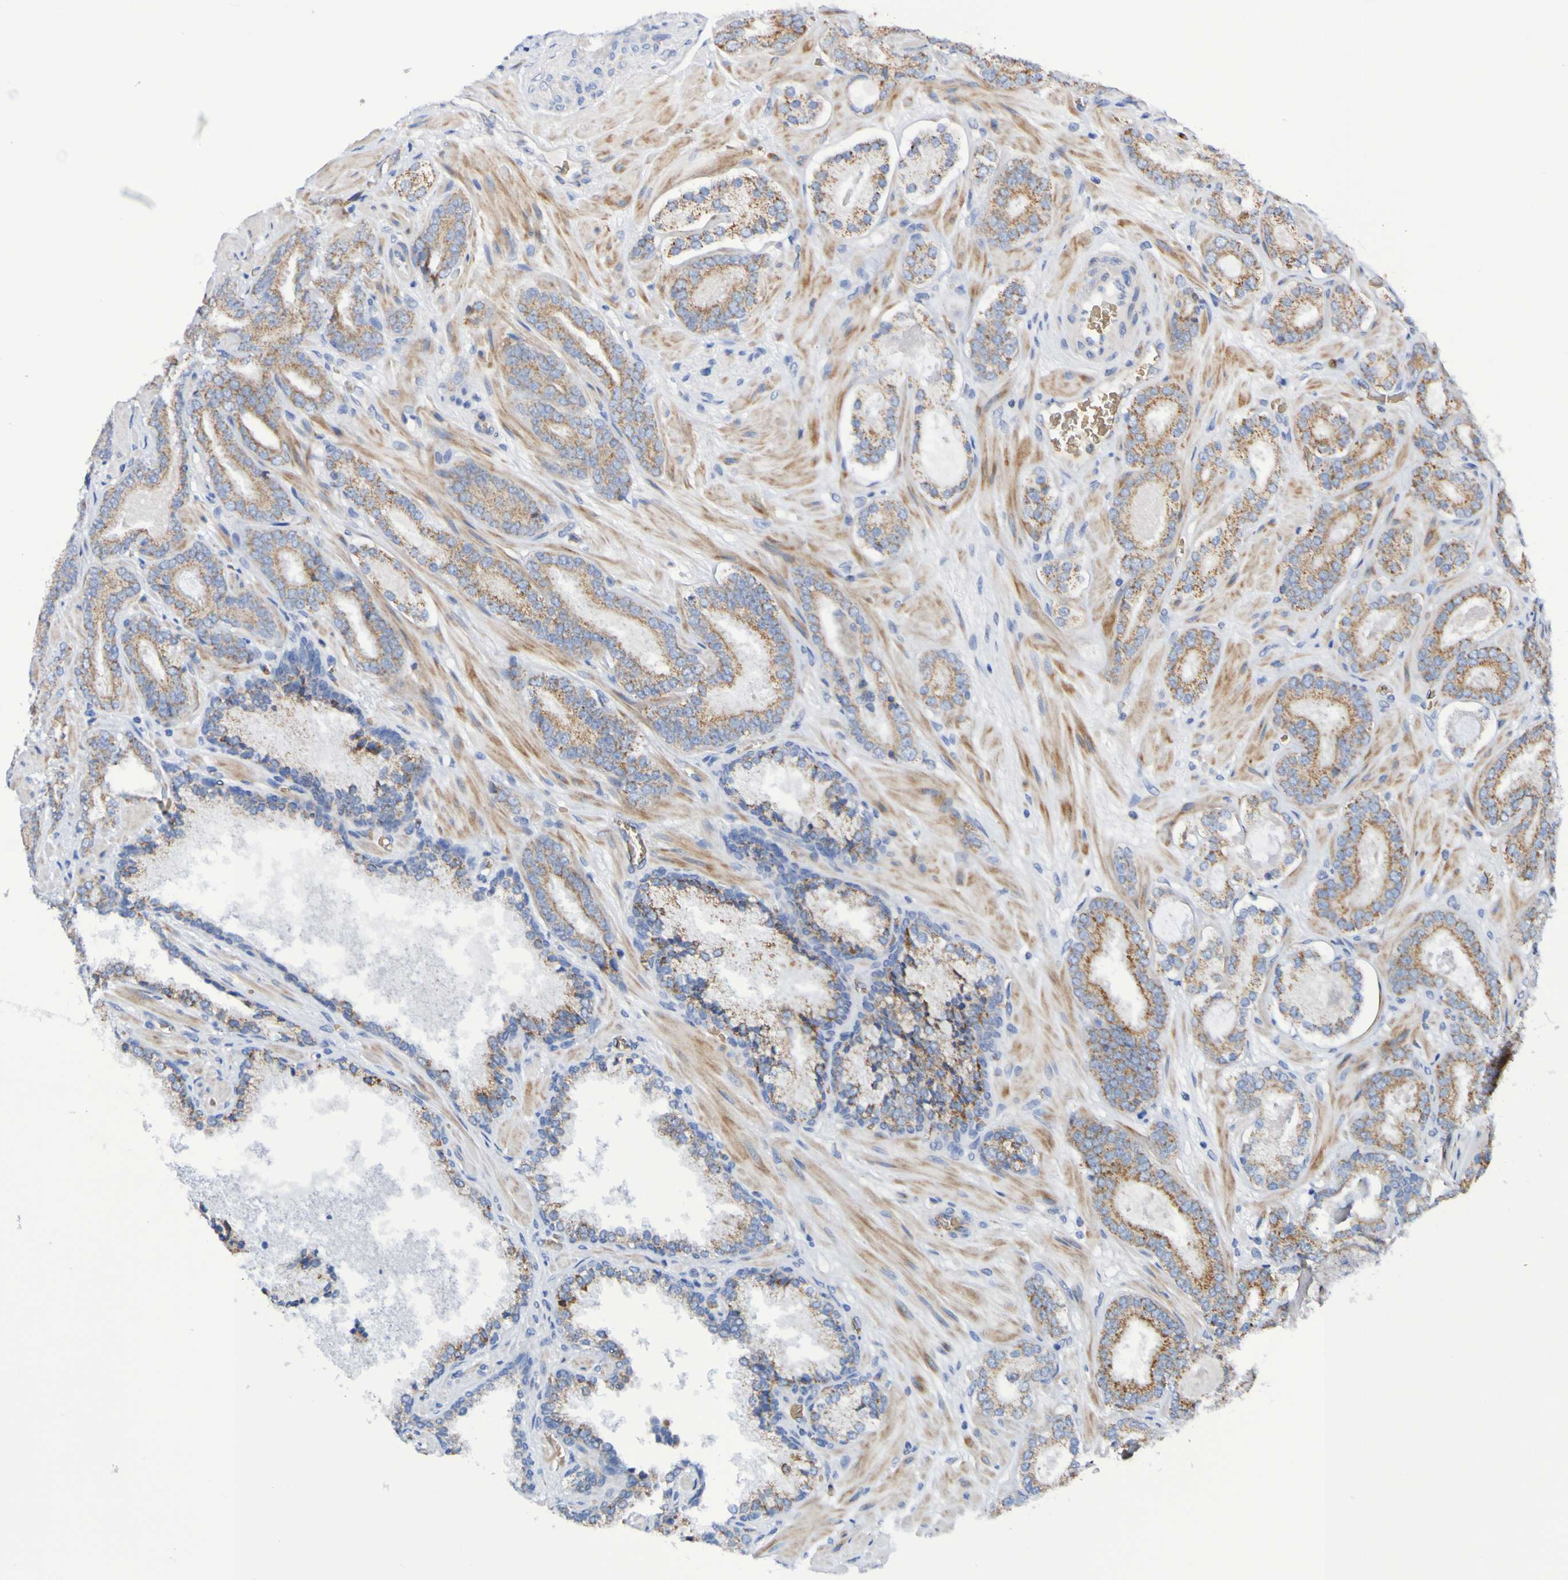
{"staining": {"intensity": "moderate", "quantity": ">75%", "location": "cytoplasmic/membranous"}, "tissue": "prostate cancer", "cell_type": "Tumor cells", "image_type": "cancer", "snomed": [{"axis": "morphology", "description": "Adenocarcinoma, Low grade"}, {"axis": "topography", "description": "Prostate"}], "caption": "Immunohistochemistry (IHC) histopathology image of neoplastic tissue: prostate cancer (adenocarcinoma (low-grade)) stained using immunohistochemistry (IHC) demonstrates medium levels of moderate protein expression localized specifically in the cytoplasmic/membranous of tumor cells, appearing as a cytoplasmic/membranous brown color.", "gene": "WNT4", "patient": {"sex": "male", "age": 63}}